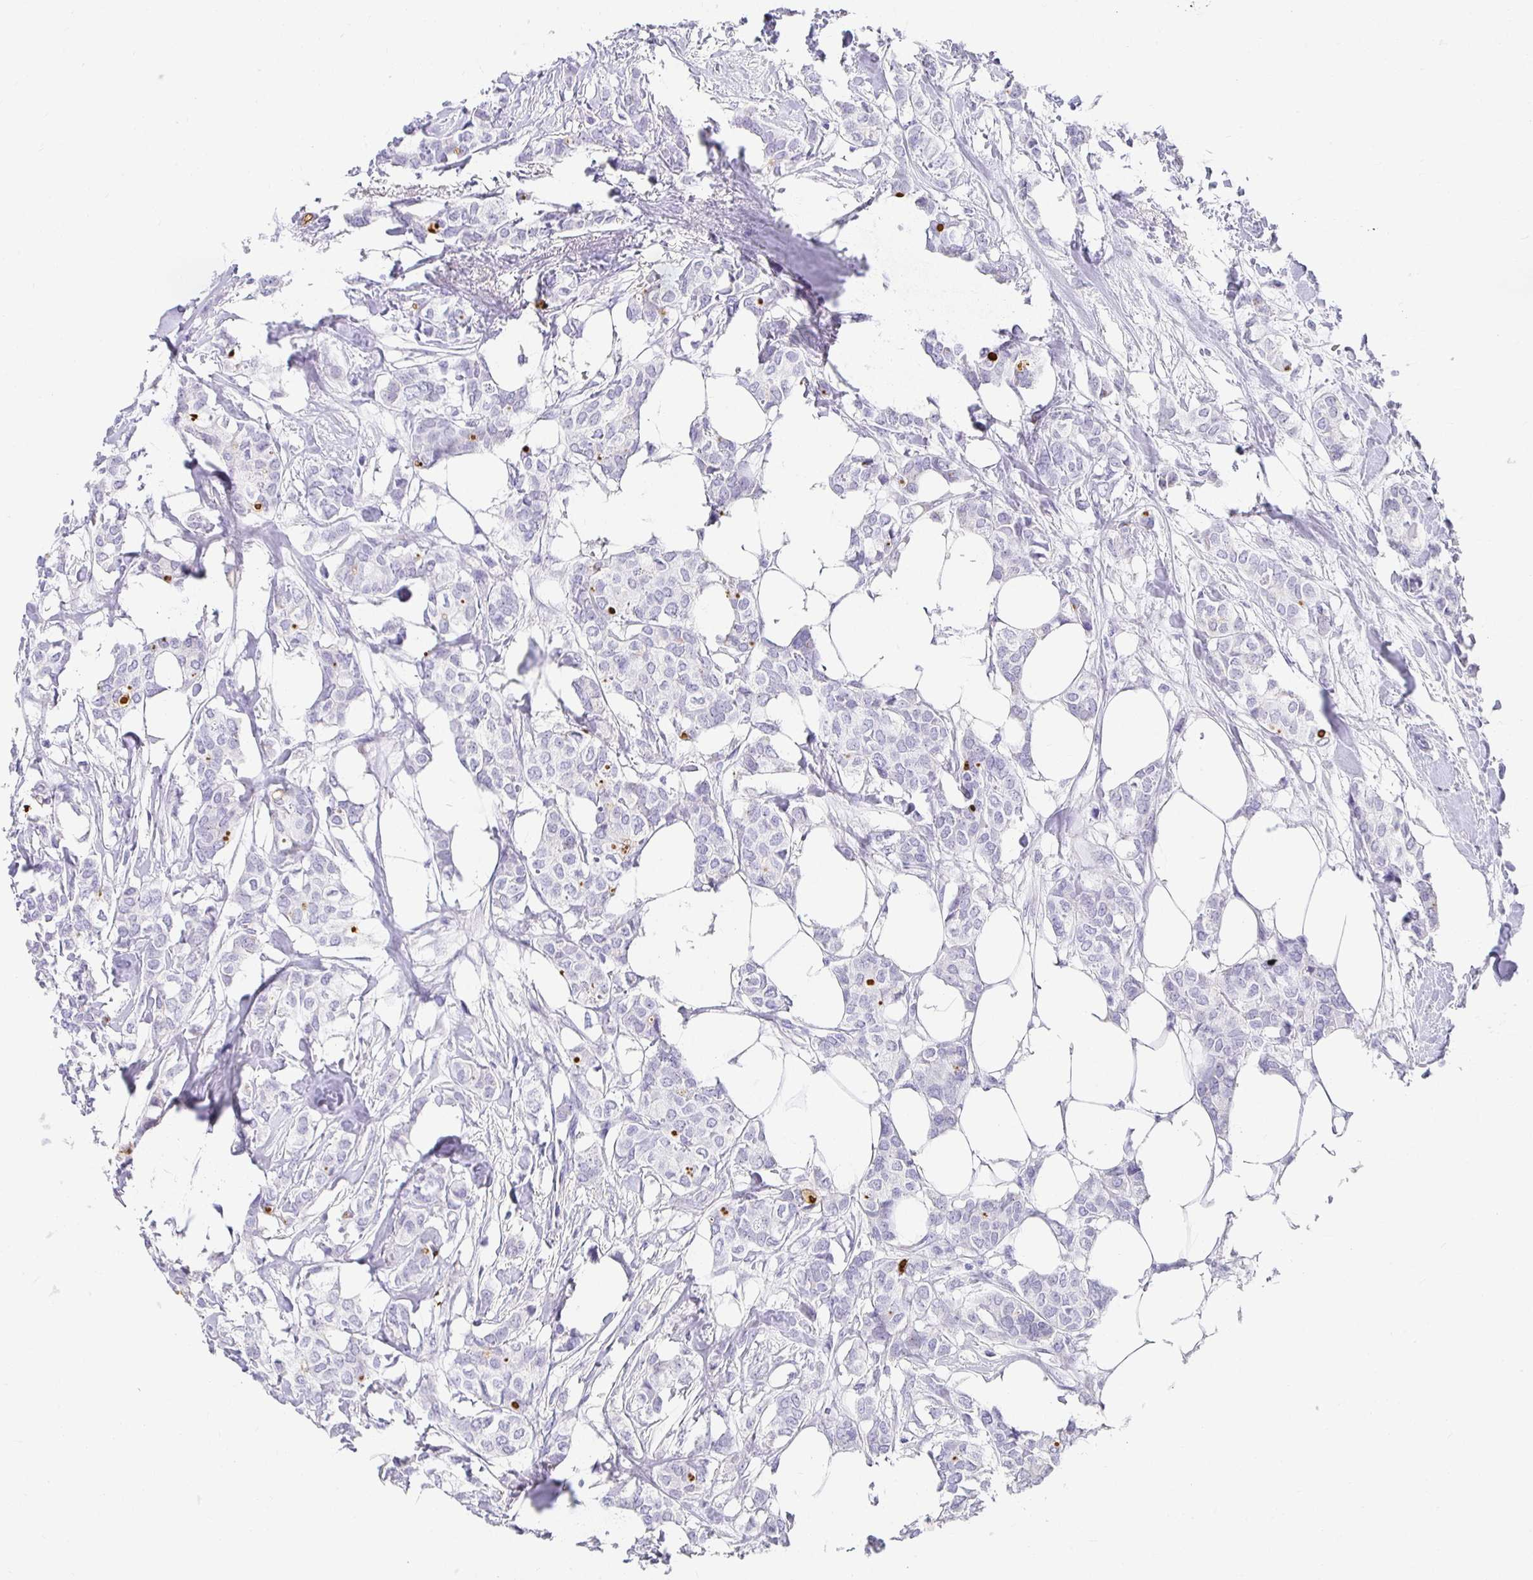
{"staining": {"intensity": "negative", "quantity": "none", "location": "none"}, "tissue": "breast cancer", "cell_type": "Tumor cells", "image_type": "cancer", "snomed": [{"axis": "morphology", "description": "Duct carcinoma"}, {"axis": "topography", "description": "Breast"}], "caption": "IHC photomicrograph of human breast cancer stained for a protein (brown), which shows no expression in tumor cells.", "gene": "CHAT", "patient": {"sex": "female", "age": 62}}